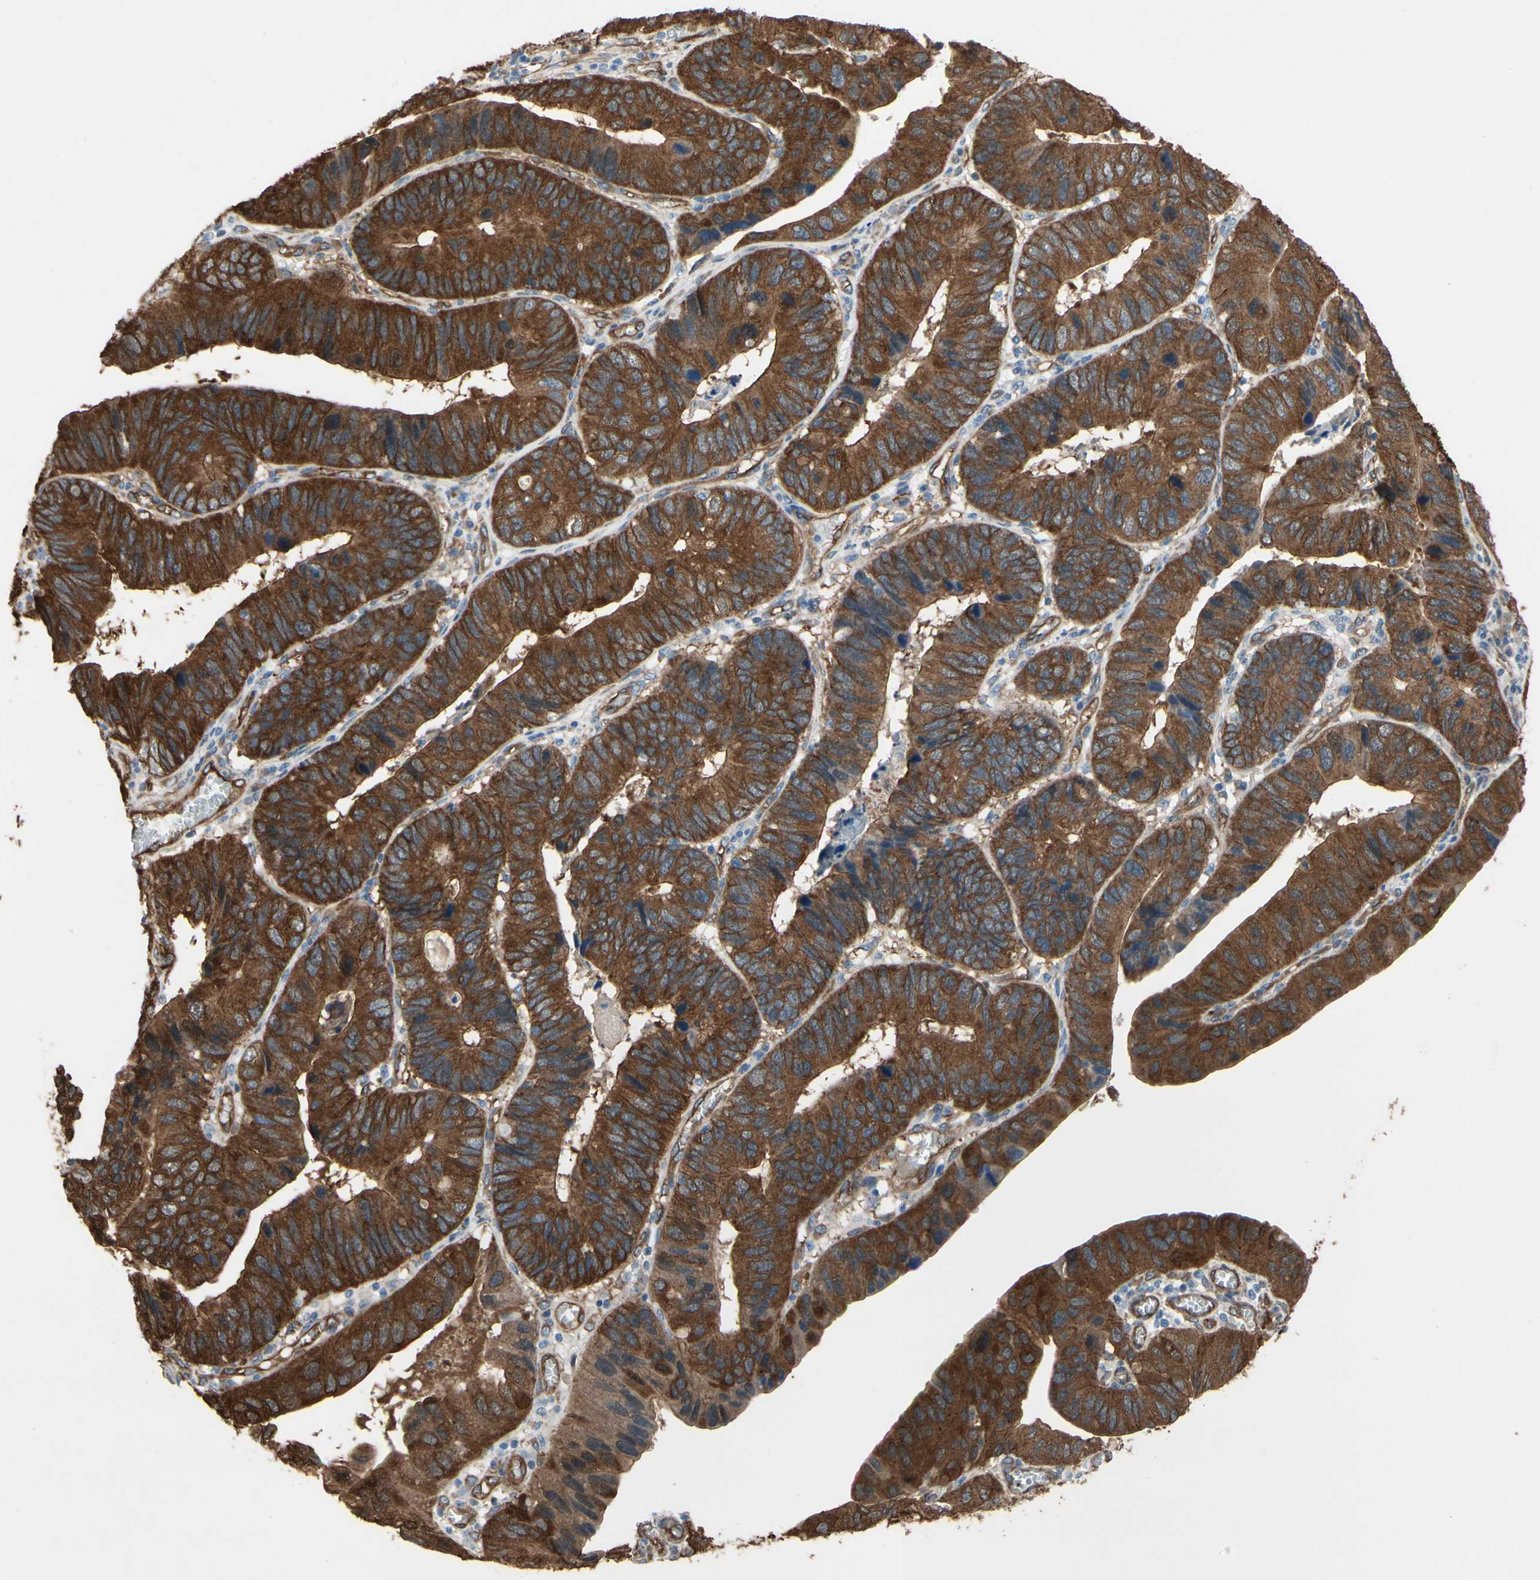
{"staining": {"intensity": "strong", "quantity": ">75%", "location": "cytoplasmic/membranous"}, "tissue": "stomach cancer", "cell_type": "Tumor cells", "image_type": "cancer", "snomed": [{"axis": "morphology", "description": "Adenocarcinoma, NOS"}, {"axis": "topography", "description": "Stomach"}], "caption": "Immunohistochemical staining of adenocarcinoma (stomach) demonstrates strong cytoplasmic/membranous protein positivity in about >75% of tumor cells. The staining was performed using DAB (3,3'-diaminobenzidine), with brown indicating positive protein expression. Nuclei are stained blue with hematoxylin.", "gene": "CTTNBP2", "patient": {"sex": "male", "age": 59}}